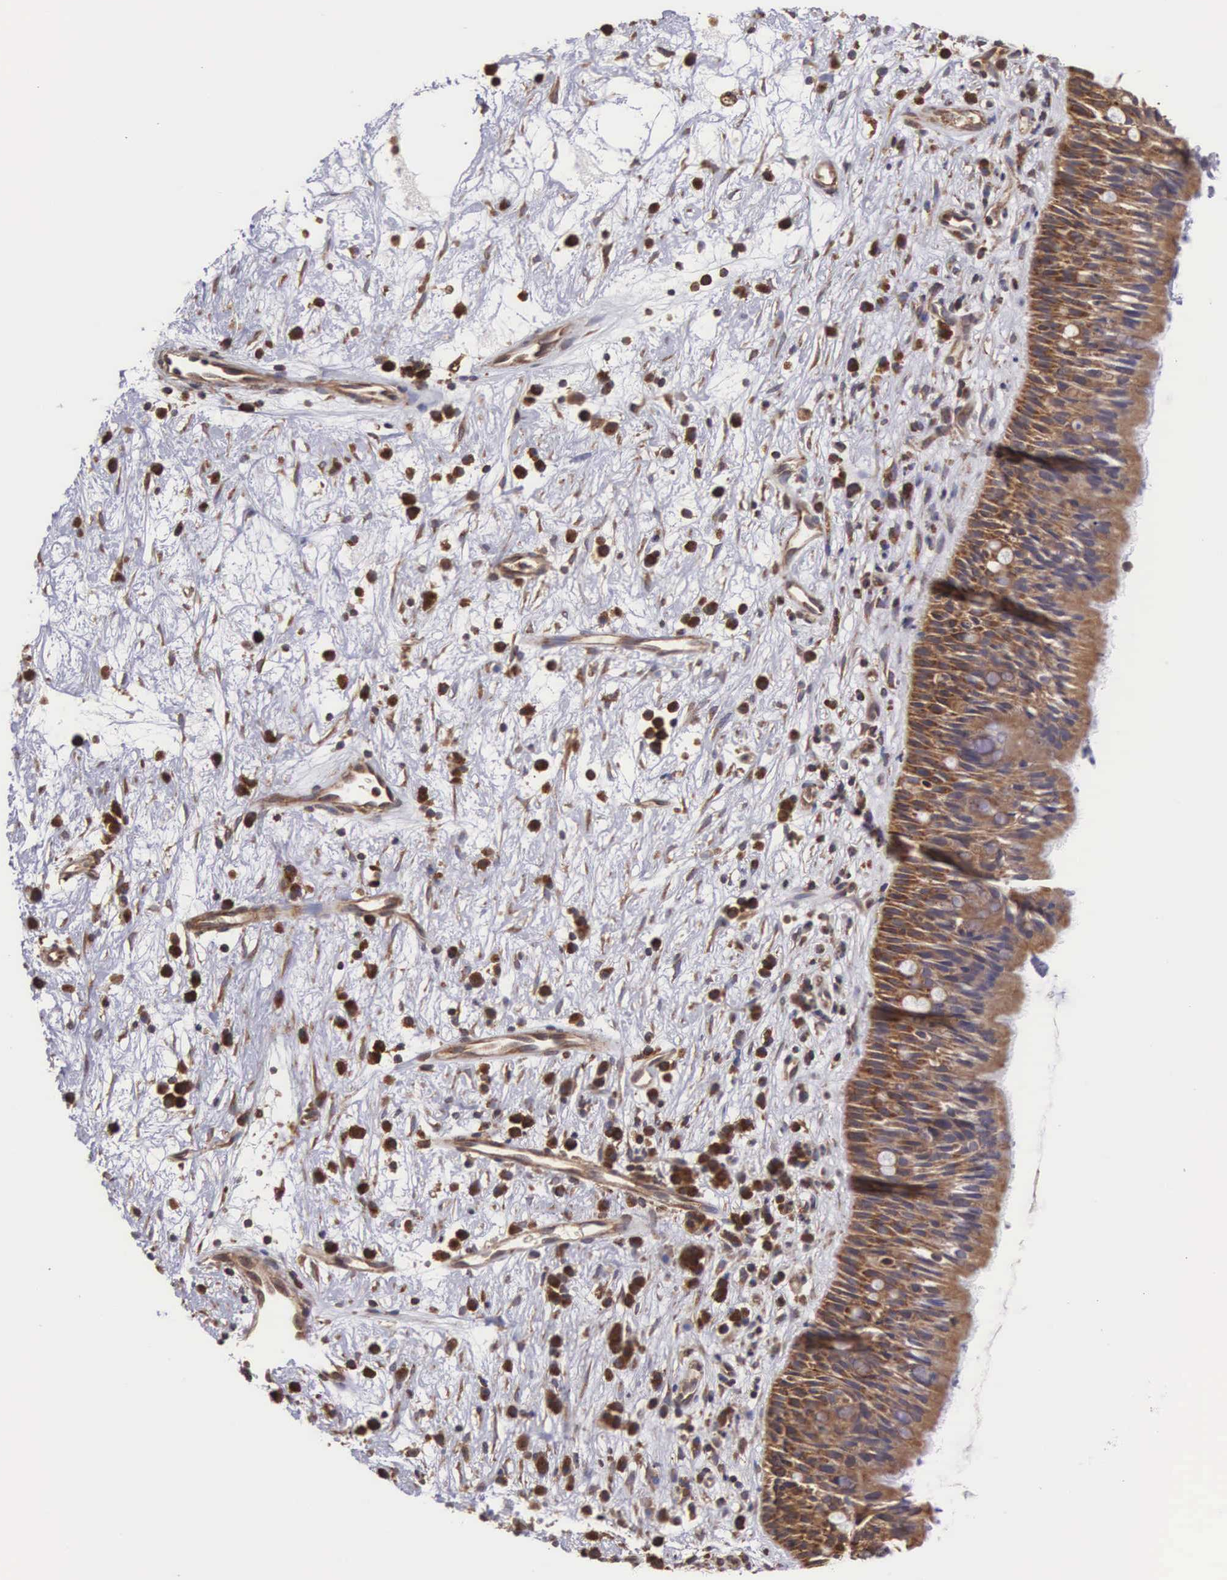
{"staining": {"intensity": "strong", "quantity": ">75%", "location": "cytoplasmic/membranous"}, "tissue": "nasopharynx", "cell_type": "Respiratory epithelial cells", "image_type": "normal", "snomed": [{"axis": "morphology", "description": "Normal tissue, NOS"}, {"axis": "topography", "description": "Nasopharynx"}], "caption": "Immunohistochemistry (IHC) image of normal nasopharynx: human nasopharynx stained using immunohistochemistry demonstrates high levels of strong protein expression localized specifically in the cytoplasmic/membranous of respiratory epithelial cells, appearing as a cytoplasmic/membranous brown color.", "gene": "DHRS1", "patient": {"sex": "male", "age": 13}}